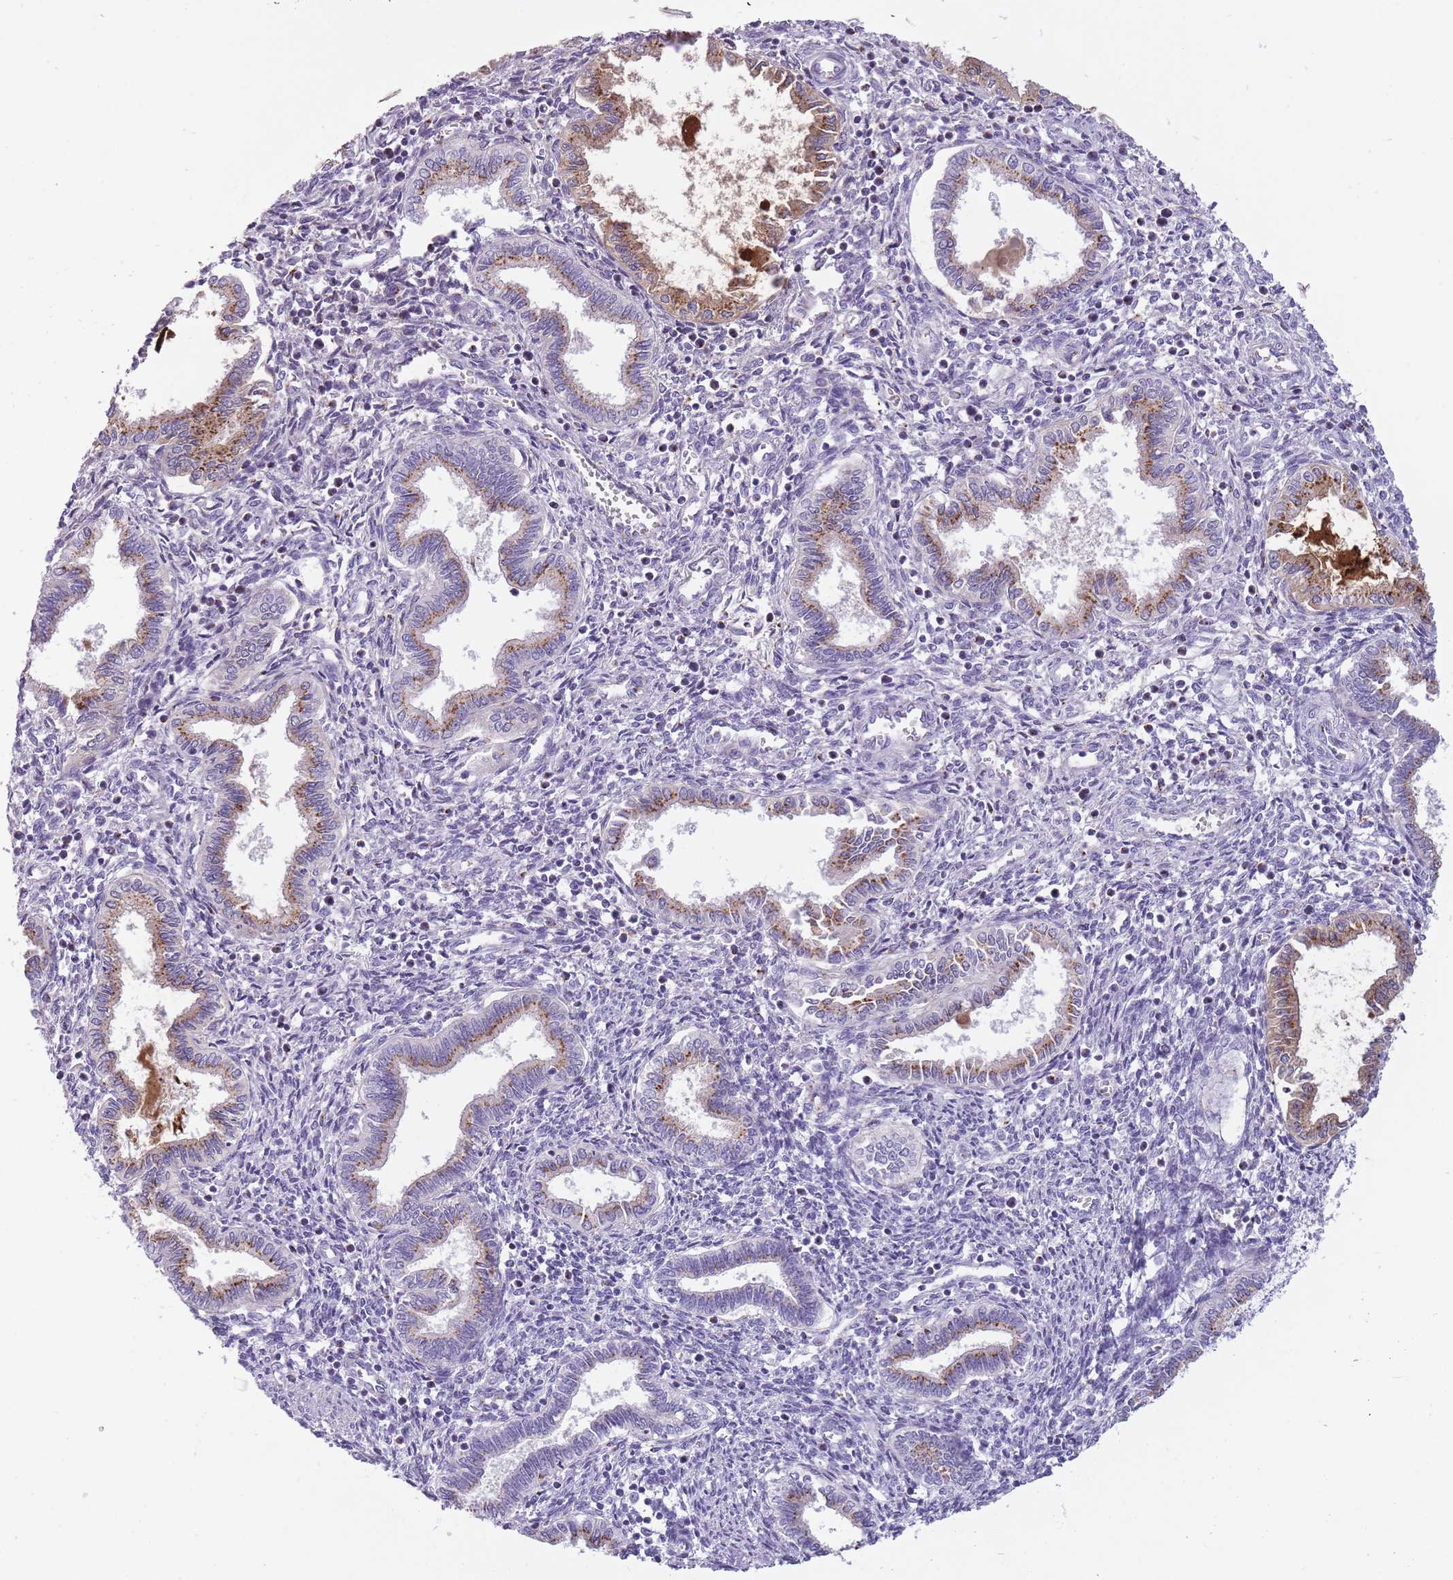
{"staining": {"intensity": "negative", "quantity": "none", "location": "none"}, "tissue": "endometrium", "cell_type": "Cells in endometrial stroma", "image_type": "normal", "snomed": [{"axis": "morphology", "description": "Normal tissue, NOS"}, {"axis": "topography", "description": "Endometrium"}], "caption": "Endometrium was stained to show a protein in brown. There is no significant expression in cells in endometrial stroma. (Immunohistochemistry (ihc), brightfield microscopy, high magnification).", "gene": "B4GALT2", "patient": {"sex": "female", "age": 37}}